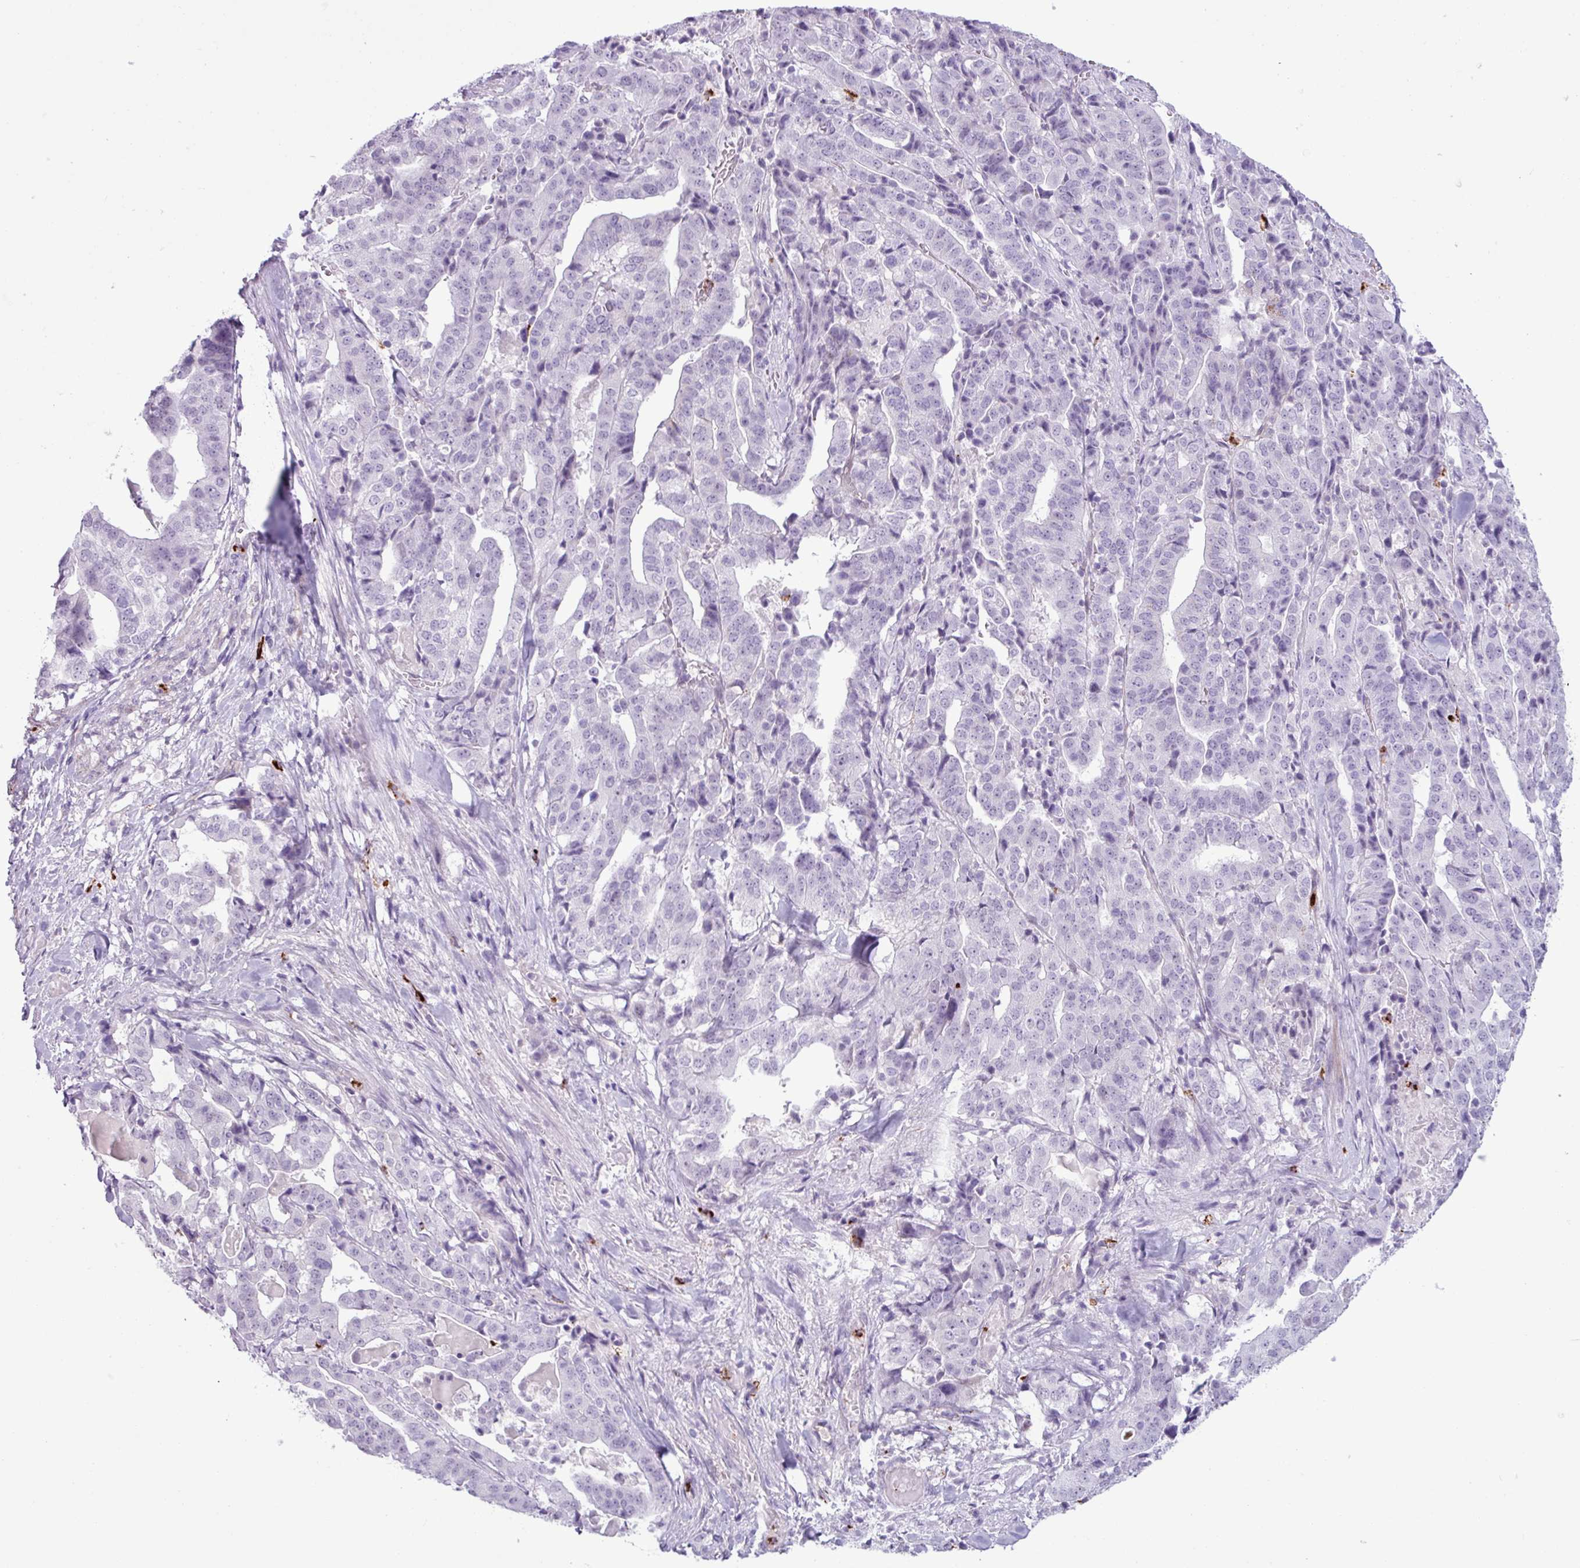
{"staining": {"intensity": "negative", "quantity": "none", "location": "none"}, "tissue": "stomach cancer", "cell_type": "Tumor cells", "image_type": "cancer", "snomed": [{"axis": "morphology", "description": "Adenocarcinoma, NOS"}, {"axis": "topography", "description": "Stomach"}], "caption": "Tumor cells show no significant protein staining in stomach cancer (adenocarcinoma). (IHC, brightfield microscopy, high magnification).", "gene": "TMEM178A", "patient": {"sex": "male", "age": 48}}